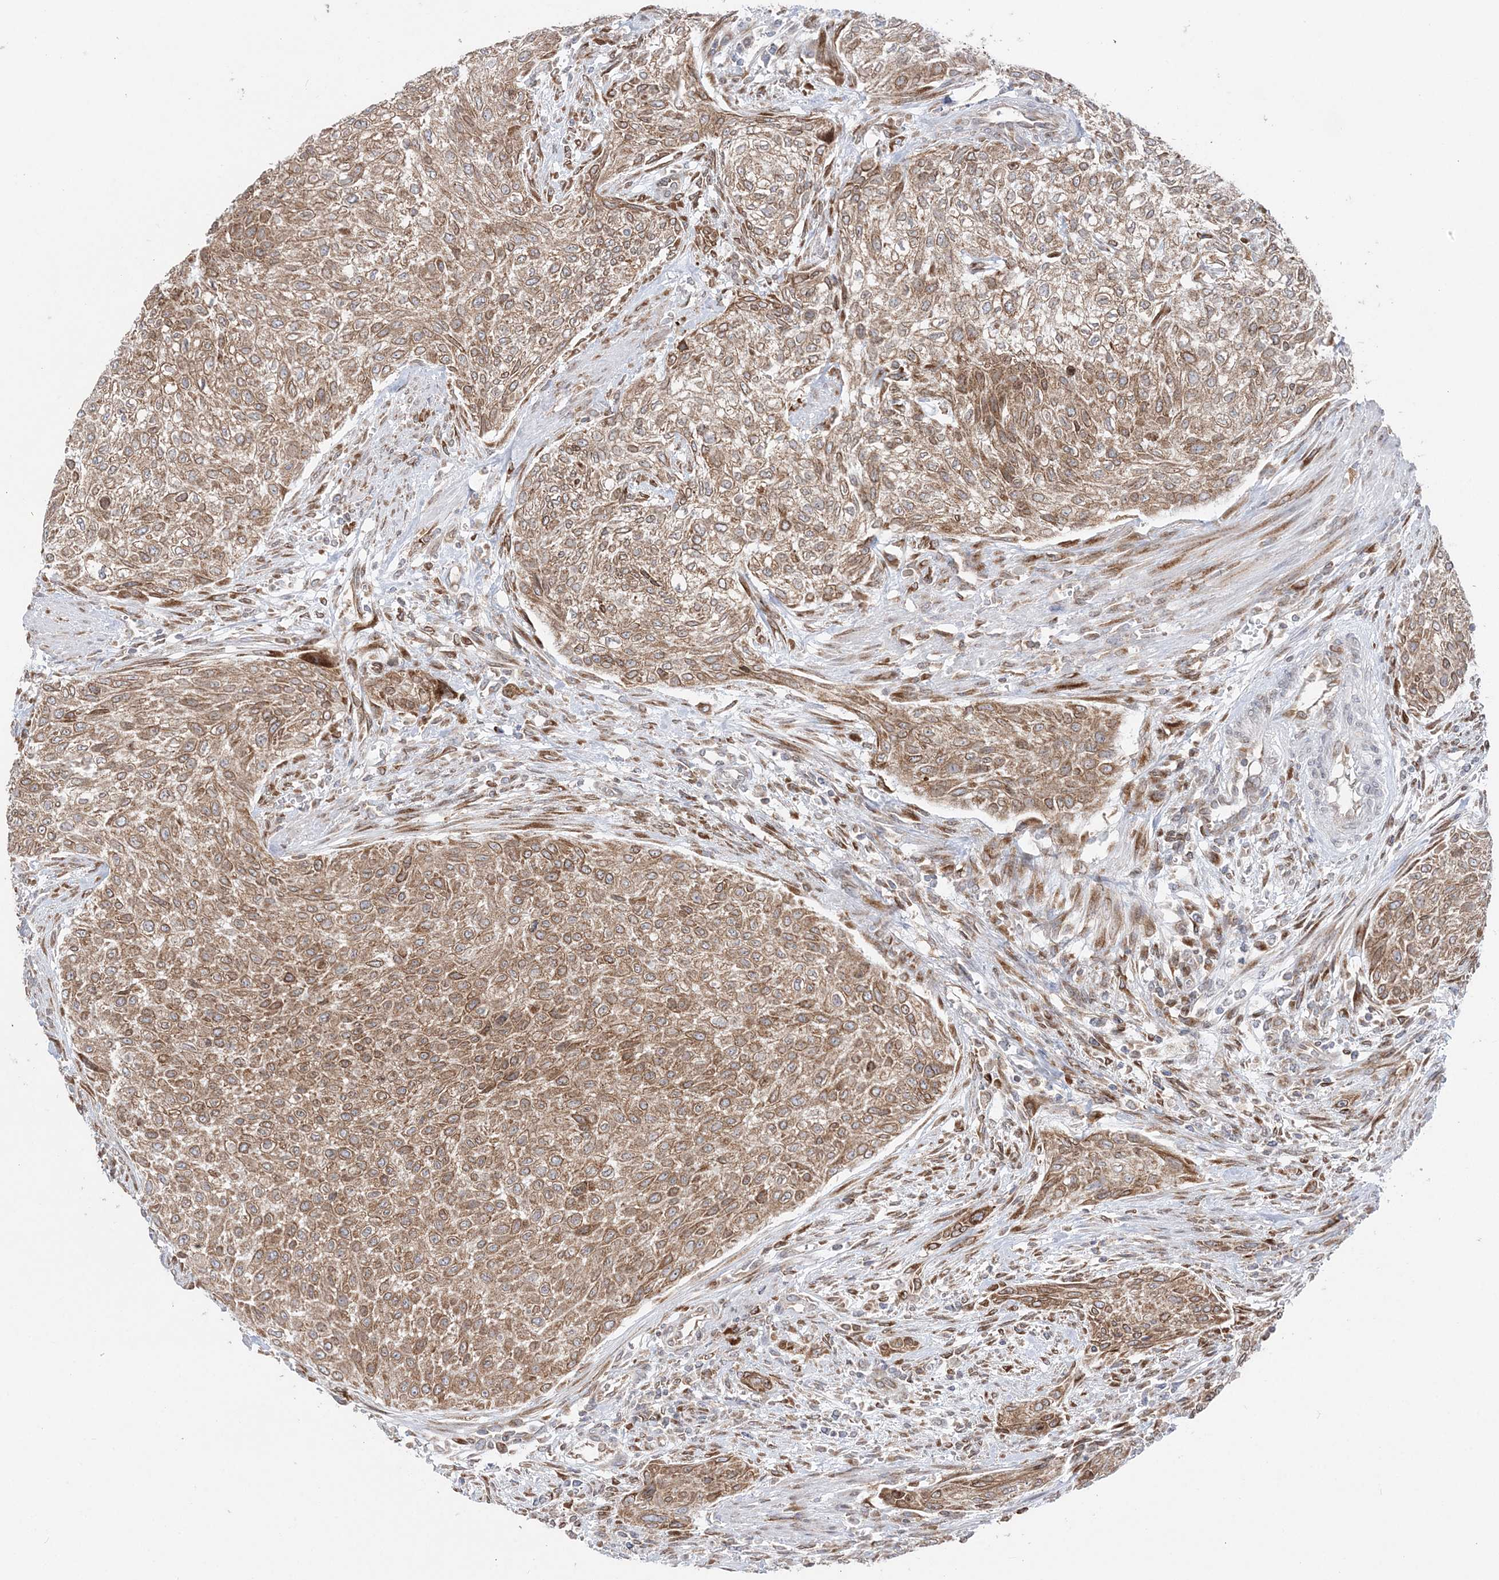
{"staining": {"intensity": "moderate", "quantity": ">75%", "location": "cytoplasmic/membranous"}, "tissue": "urothelial cancer", "cell_type": "Tumor cells", "image_type": "cancer", "snomed": [{"axis": "morphology", "description": "Urothelial carcinoma, High grade"}, {"axis": "topography", "description": "Urinary bladder"}], "caption": "A photomicrograph showing moderate cytoplasmic/membranous positivity in approximately >75% of tumor cells in urothelial cancer, as visualized by brown immunohistochemical staining.", "gene": "TMED10", "patient": {"sex": "male", "age": 35}}